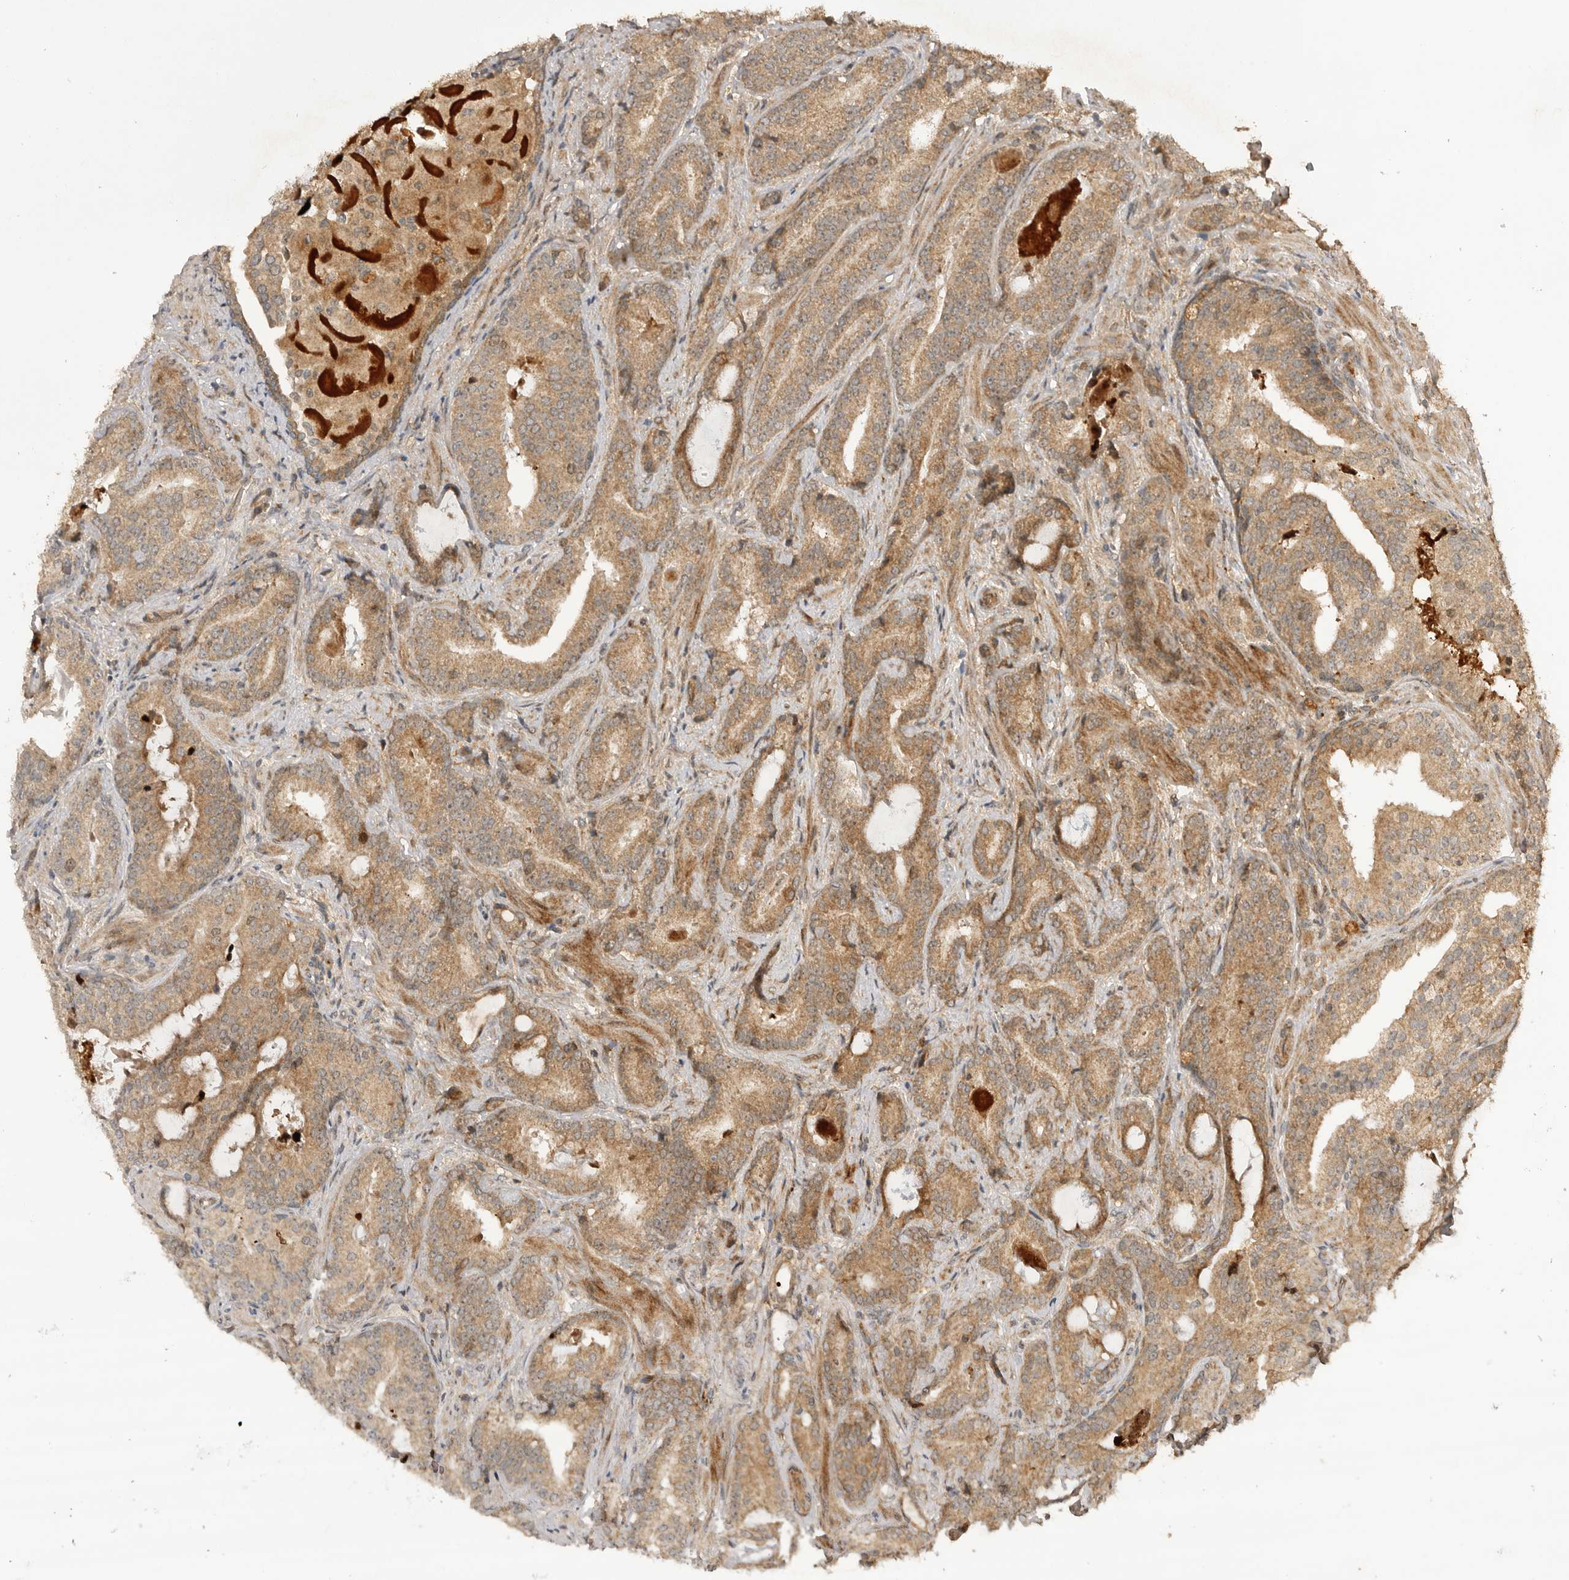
{"staining": {"intensity": "moderate", "quantity": ">75%", "location": "cytoplasmic/membranous"}, "tissue": "prostate cancer", "cell_type": "Tumor cells", "image_type": "cancer", "snomed": [{"axis": "morphology", "description": "Adenocarcinoma, Low grade"}, {"axis": "topography", "description": "Prostate"}], "caption": "The micrograph displays staining of prostate low-grade adenocarcinoma, revealing moderate cytoplasmic/membranous protein positivity (brown color) within tumor cells.", "gene": "BOC", "patient": {"sex": "male", "age": 67}}